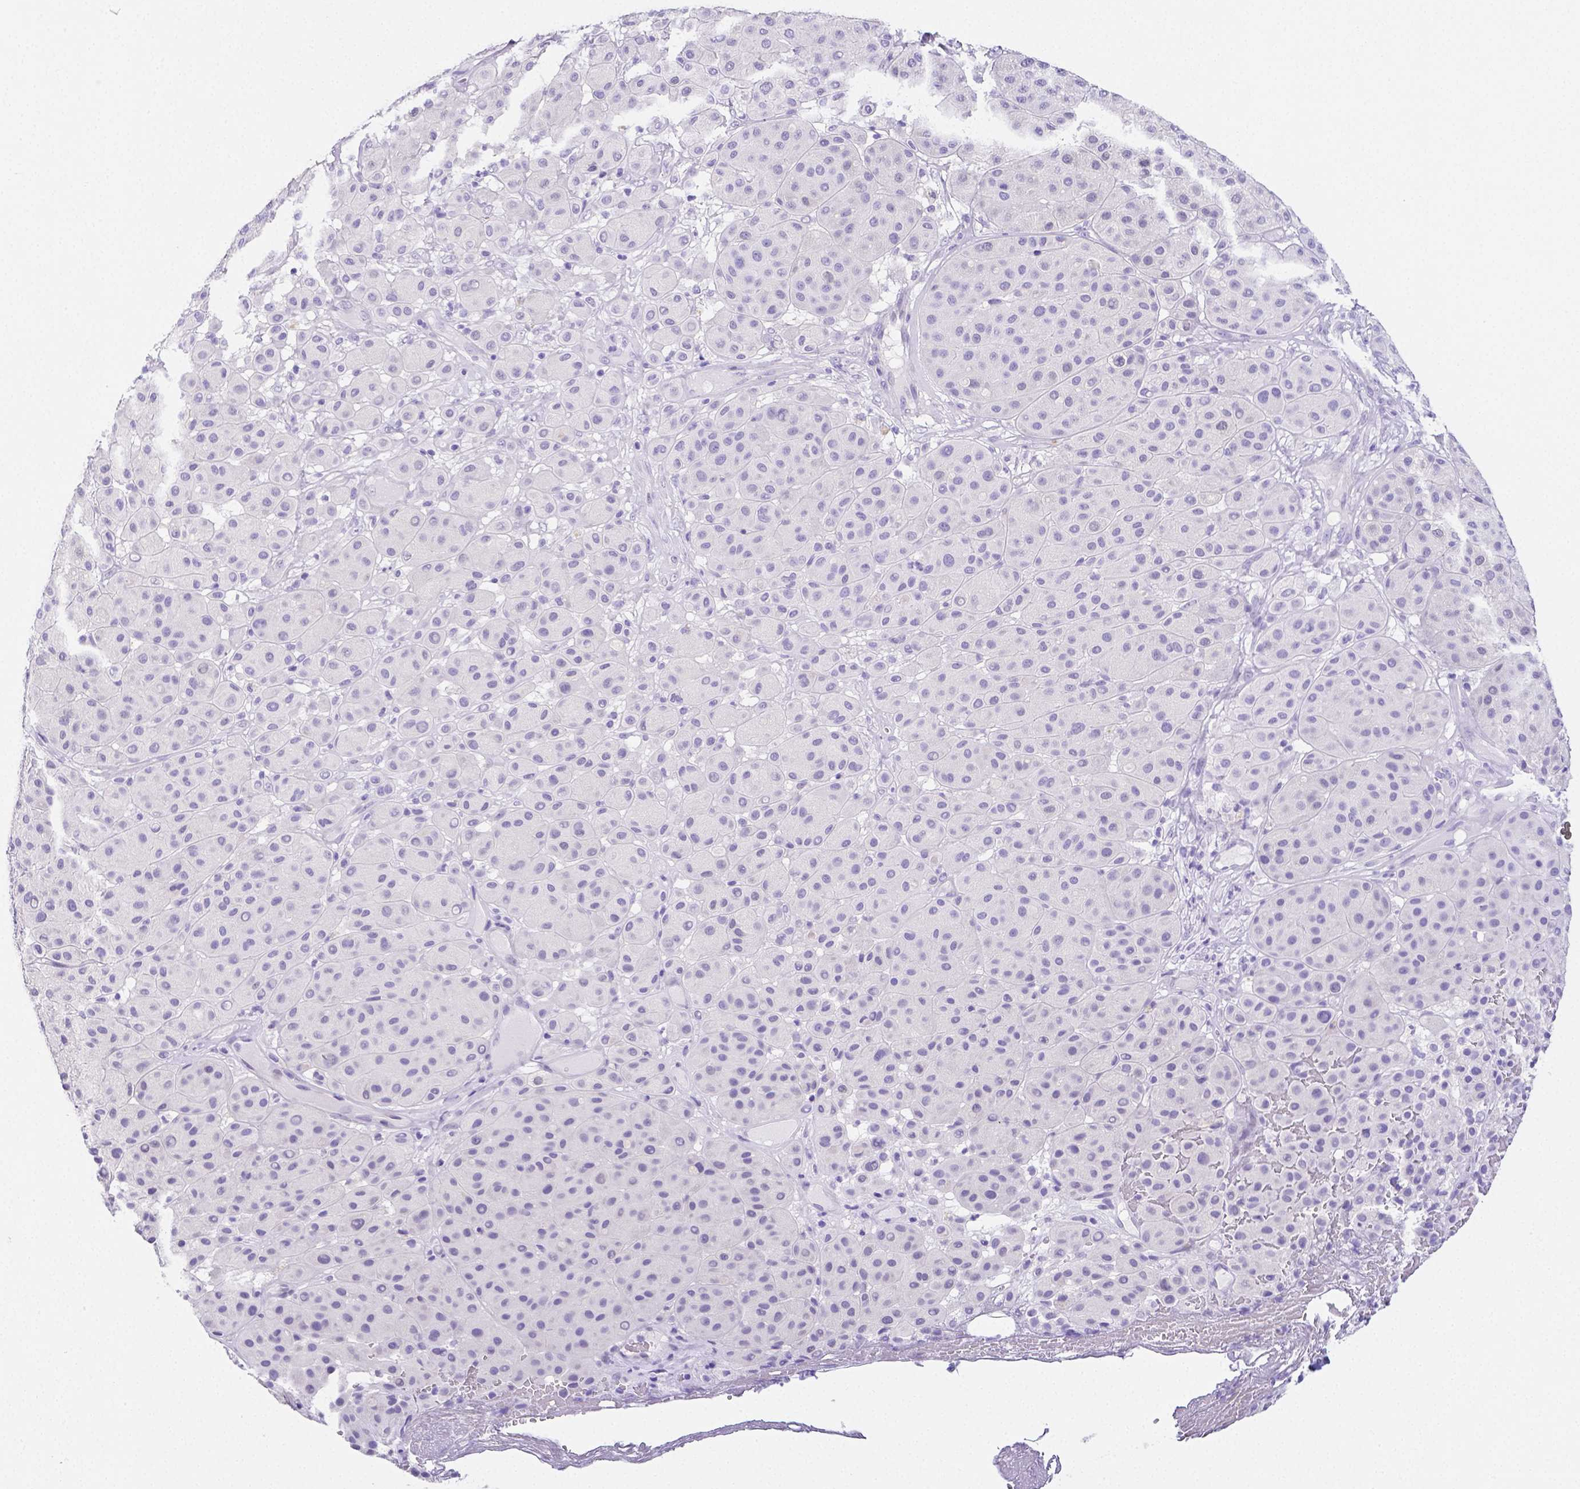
{"staining": {"intensity": "negative", "quantity": "none", "location": "none"}, "tissue": "melanoma", "cell_type": "Tumor cells", "image_type": "cancer", "snomed": [{"axis": "morphology", "description": "Malignant melanoma, Metastatic site"}, {"axis": "topography", "description": "Smooth muscle"}], "caption": "Immunohistochemistry histopathology image of neoplastic tissue: human malignant melanoma (metastatic site) stained with DAB (3,3'-diaminobenzidine) shows no significant protein positivity in tumor cells.", "gene": "ARHGAP36", "patient": {"sex": "male", "age": 41}}